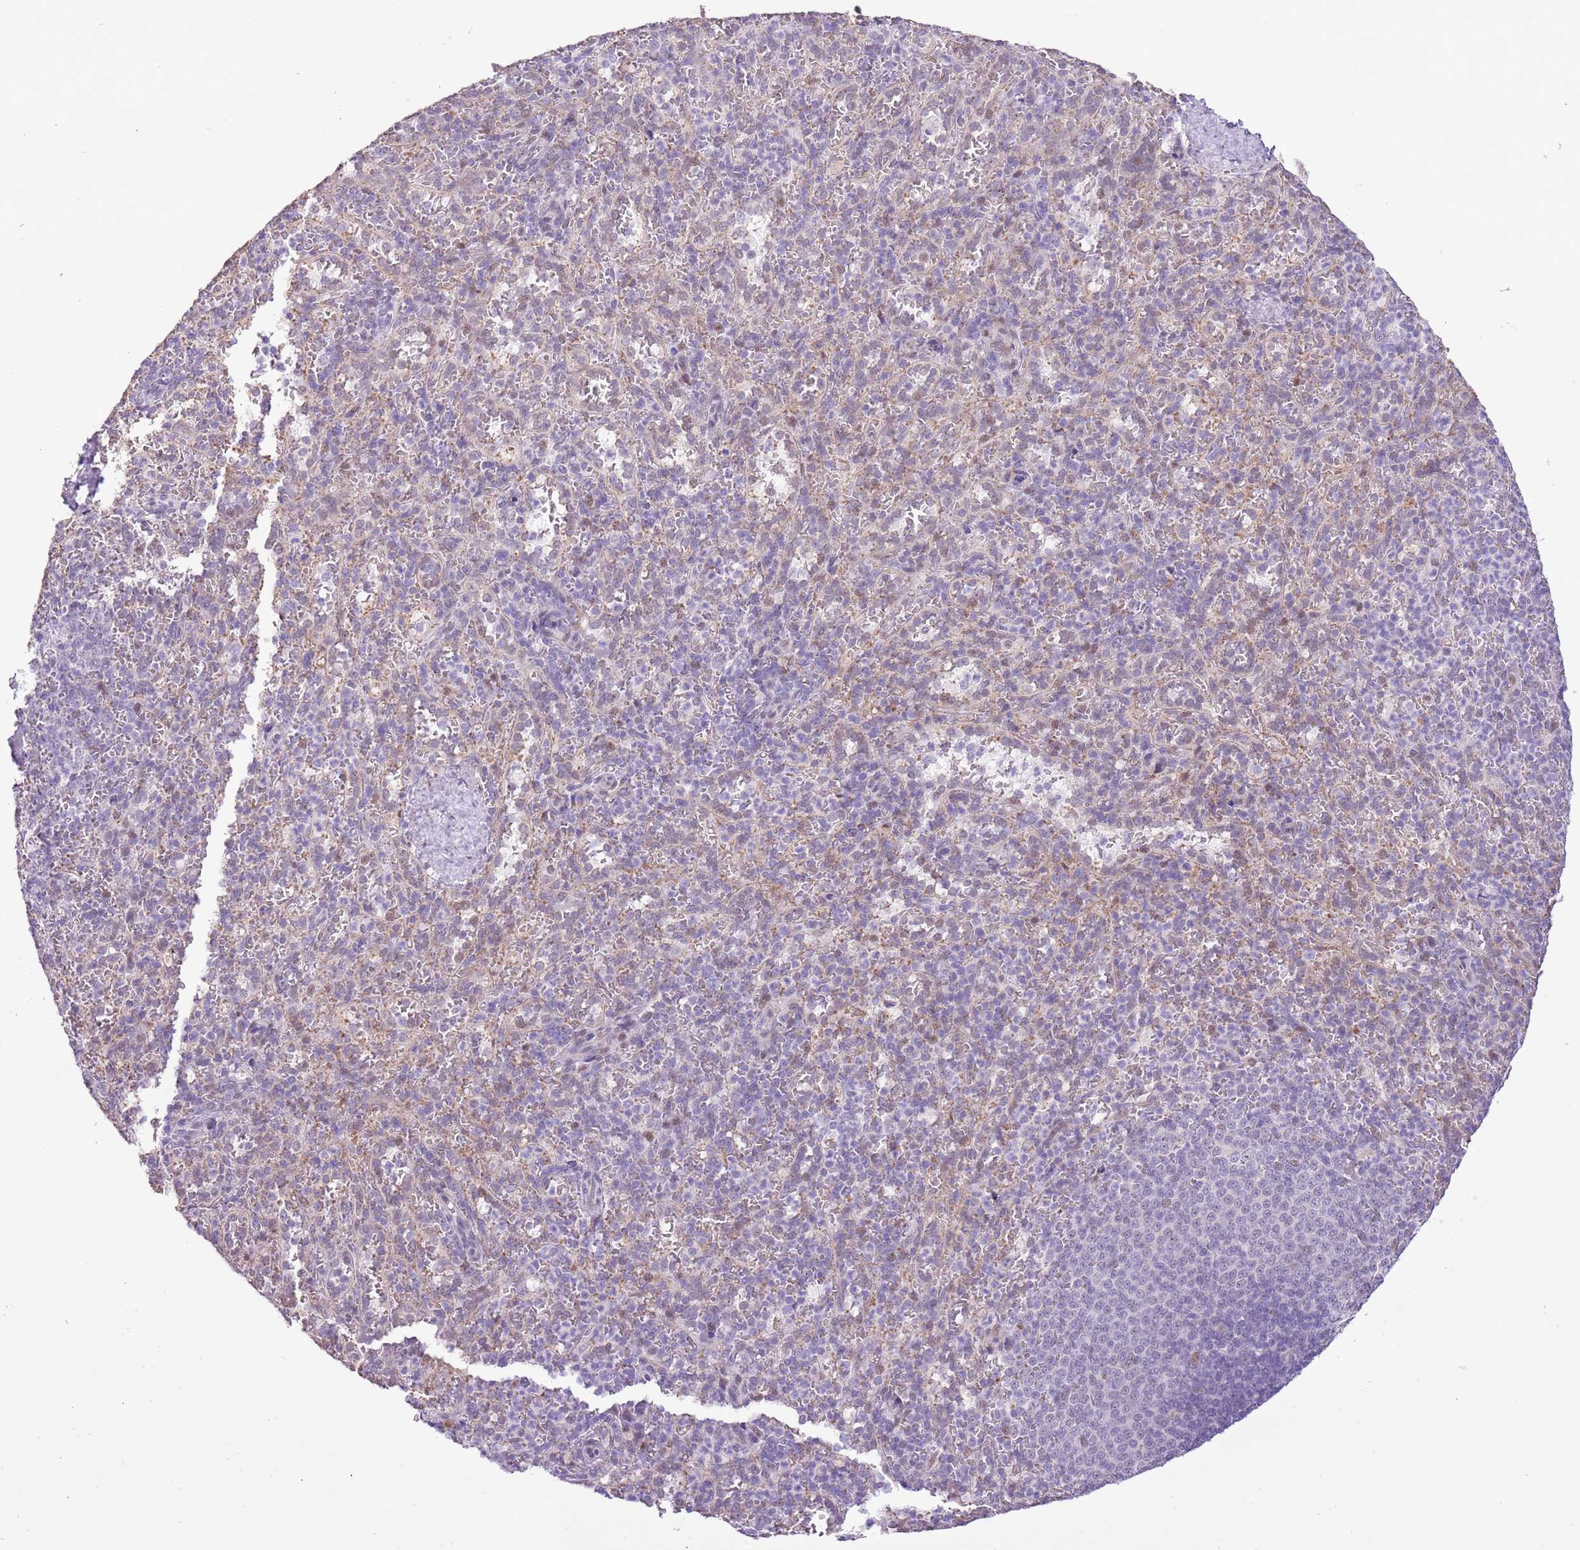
{"staining": {"intensity": "negative", "quantity": "none", "location": "none"}, "tissue": "spleen", "cell_type": "Cells in red pulp", "image_type": "normal", "snomed": [{"axis": "morphology", "description": "Normal tissue, NOS"}, {"axis": "topography", "description": "Spleen"}], "caption": "Immunohistochemical staining of unremarkable spleen demonstrates no significant positivity in cells in red pulp. (Brightfield microscopy of DAB immunohistochemistry at high magnification).", "gene": "NACC2", "patient": {"sex": "female", "age": 21}}